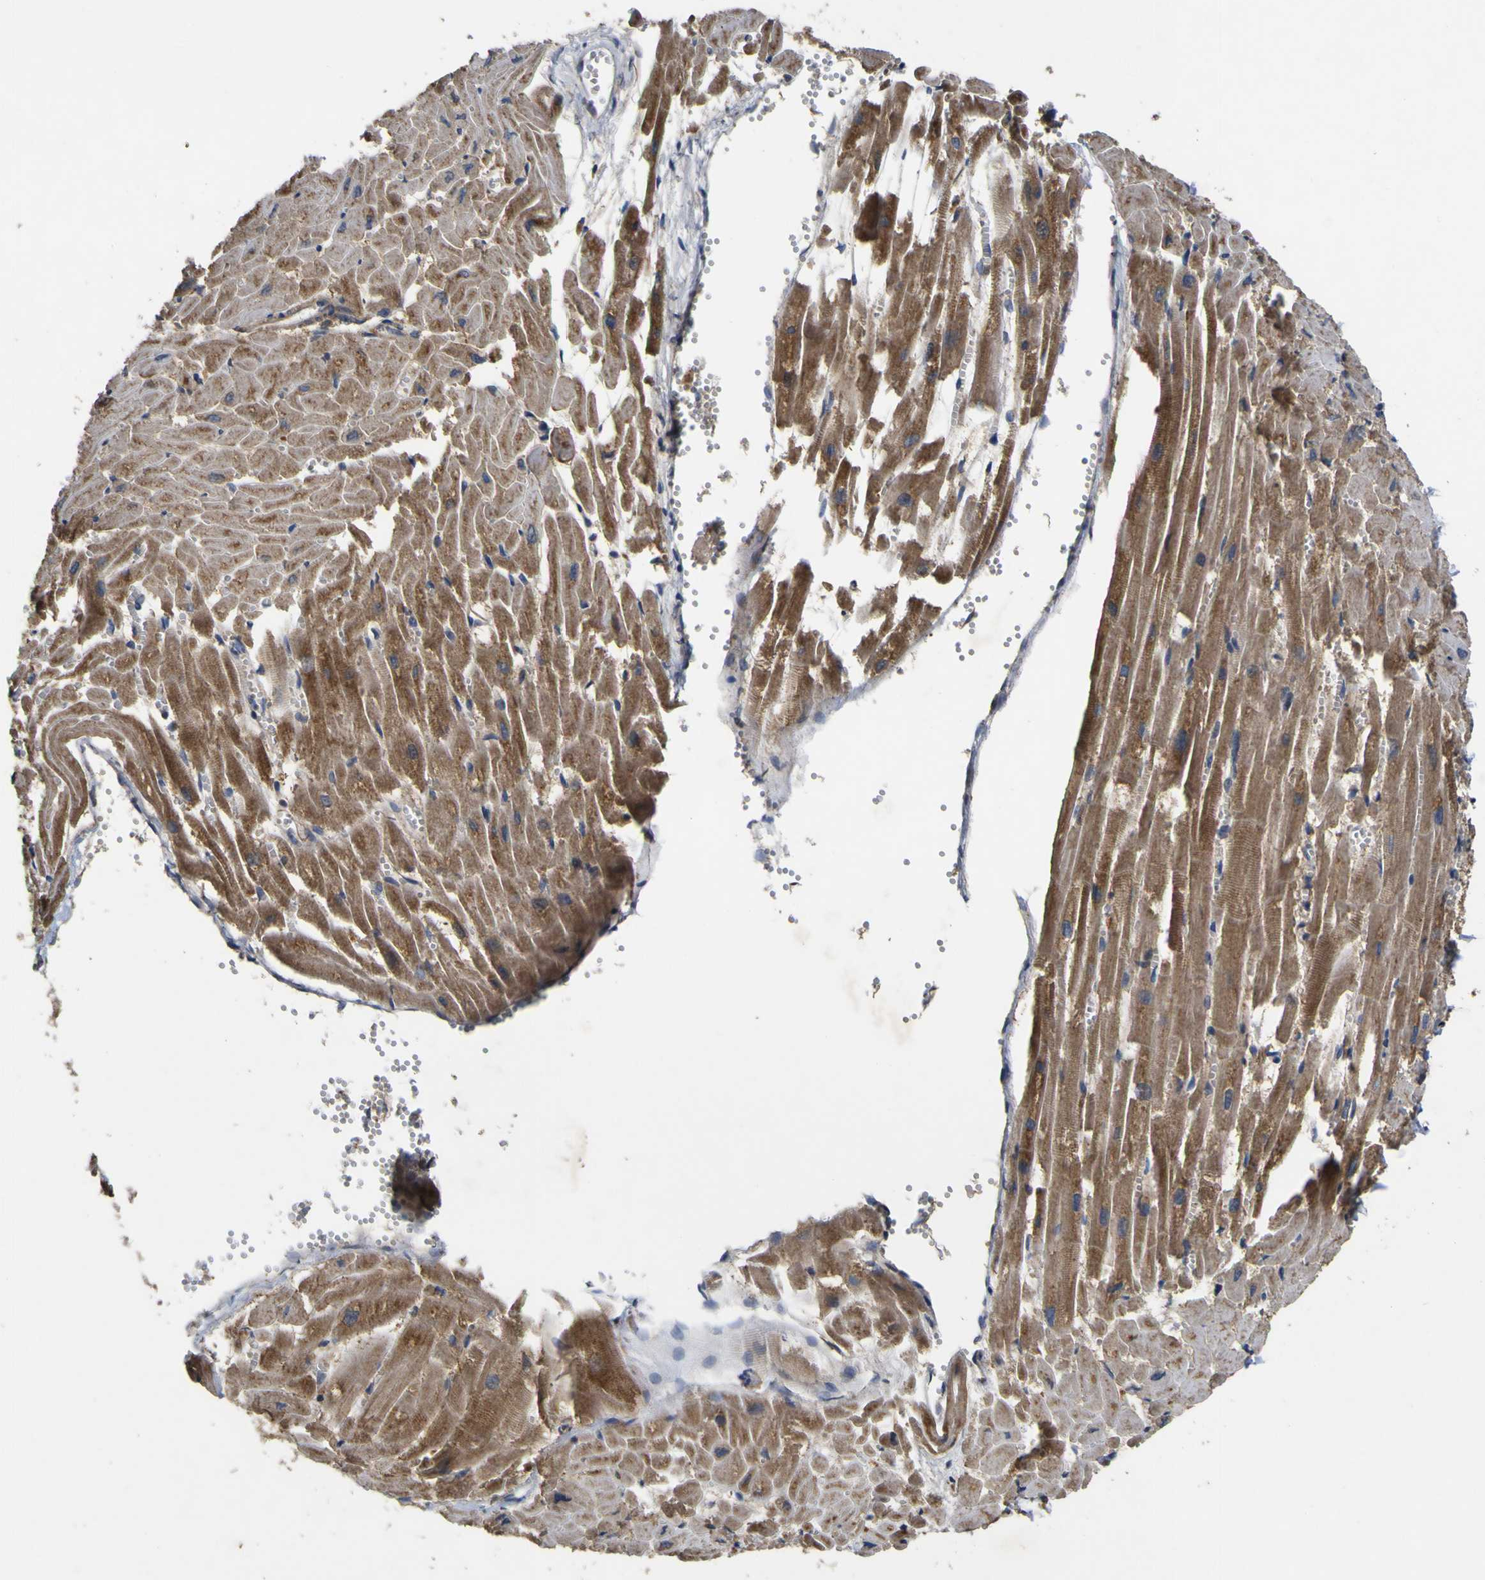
{"staining": {"intensity": "moderate", "quantity": ">75%", "location": "cytoplasmic/membranous"}, "tissue": "heart muscle", "cell_type": "Cardiomyocytes", "image_type": "normal", "snomed": [{"axis": "morphology", "description": "Normal tissue, NOS"}, {"axis": "topography", "description": "Heart"}], "caption": "Immunohistochemical staining of normal human heart muscle reveals >75% levels of moderate cytoplasmic/membranous protein expression in about >75% of cardiomyocytes. Ihc stains the protein in brown and the nuclei are stained blue.", "gene": "IRAK2", "patient": {"sex": "female", "age": 19}}